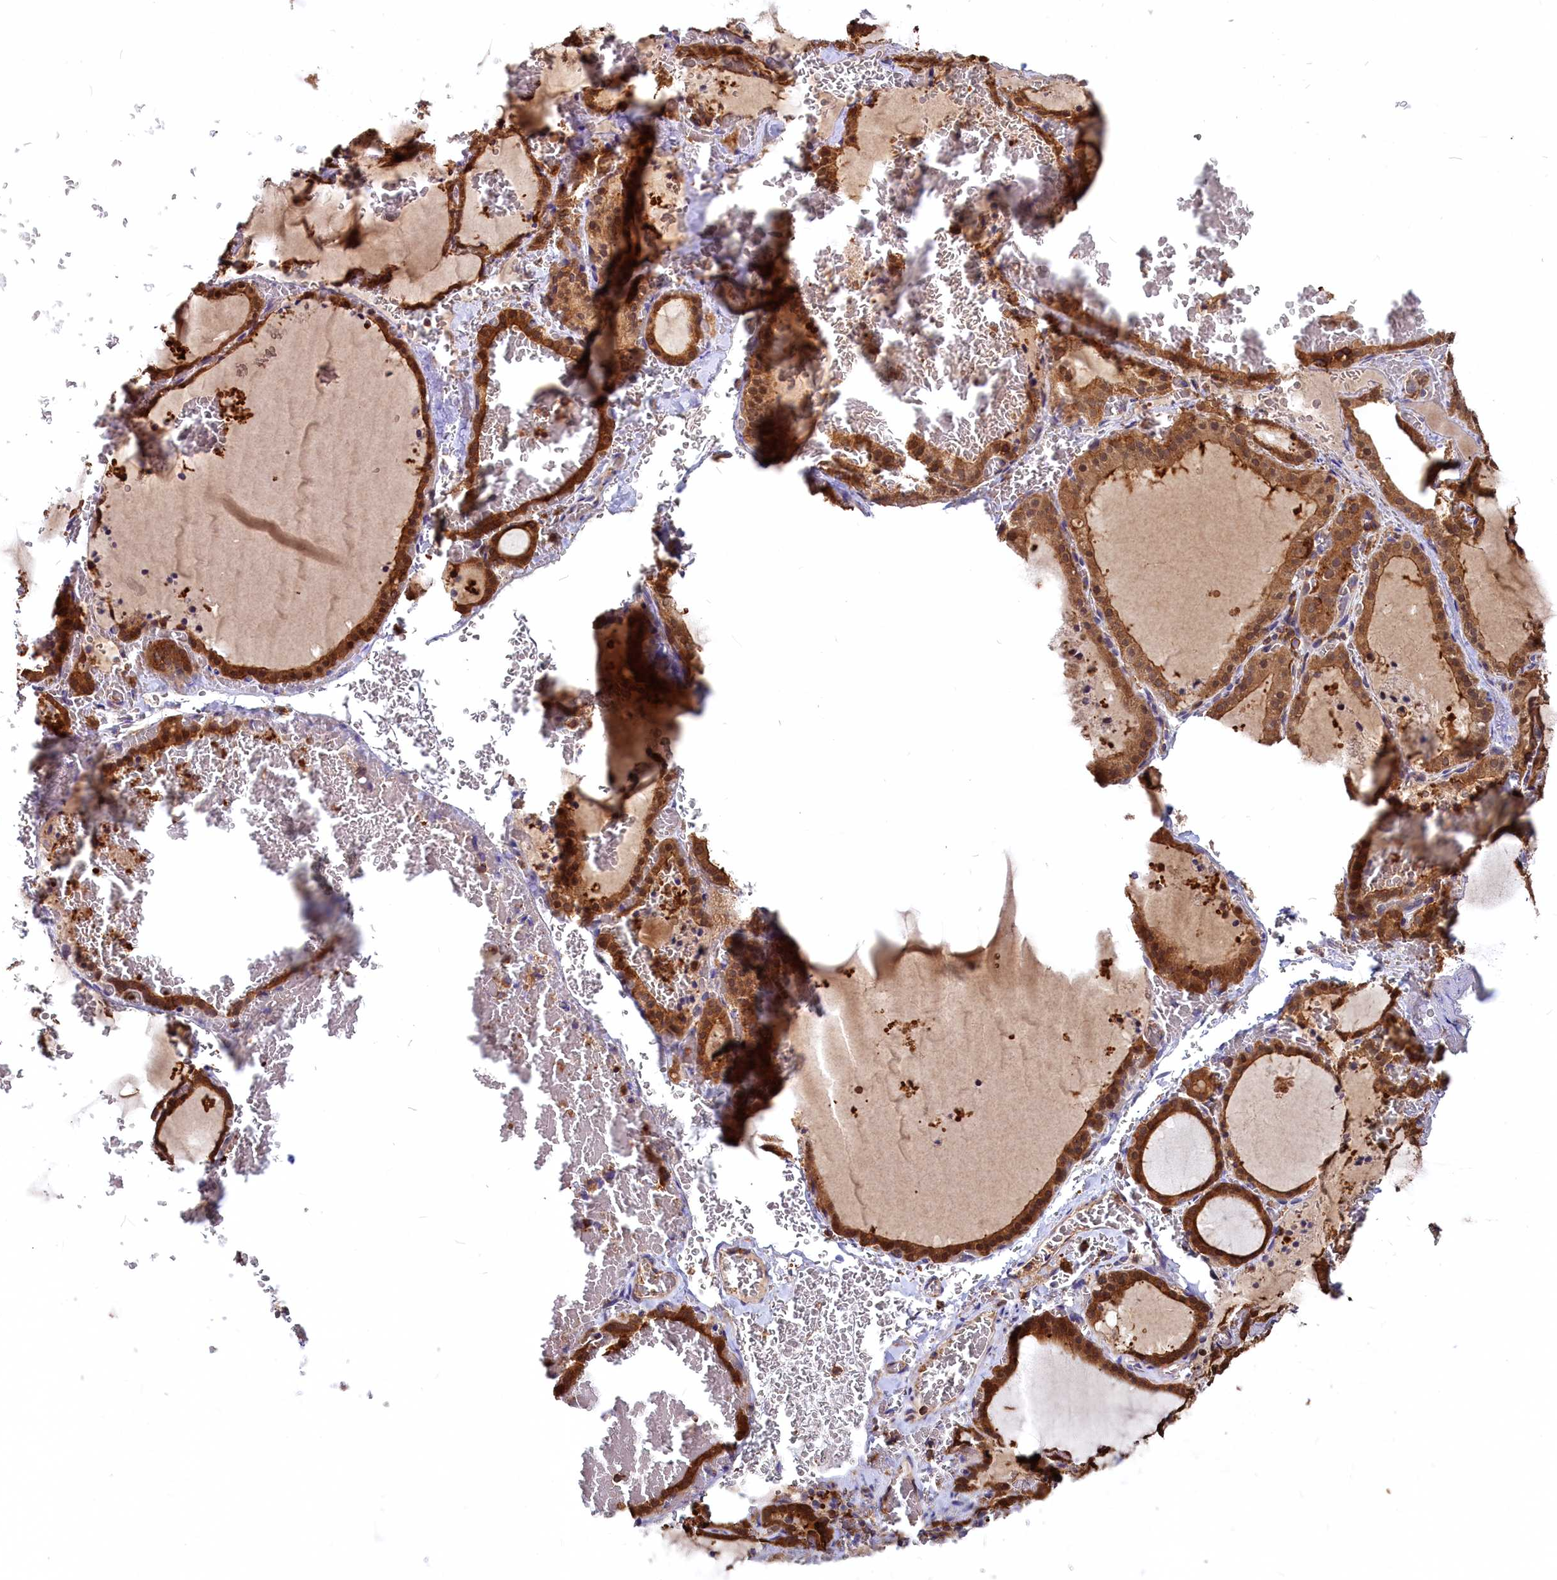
{"staining": {"intensity": "strong", "quantity": ">75%", "location": "cytoplasmic/membranous"}, "tissue": "thyroid gland", "cell_type": "Glandular cells", "image_type": "normal", "snomed": [{"axis": "morphology", "description": "Normal tissue, NOS"}, {"axis": "topography", "description": "Thyroid gland"}], "caption": "Immunohistochemistry (IHC) histopathology image of normal human thyroid gland stained for a protein (brown), which shows high levels of strong cytoplasmic/membranous expression in approximately >75% of glandular cells.", "gene": "MYO9B", "patient": {"sex": "female", "age": 39}}